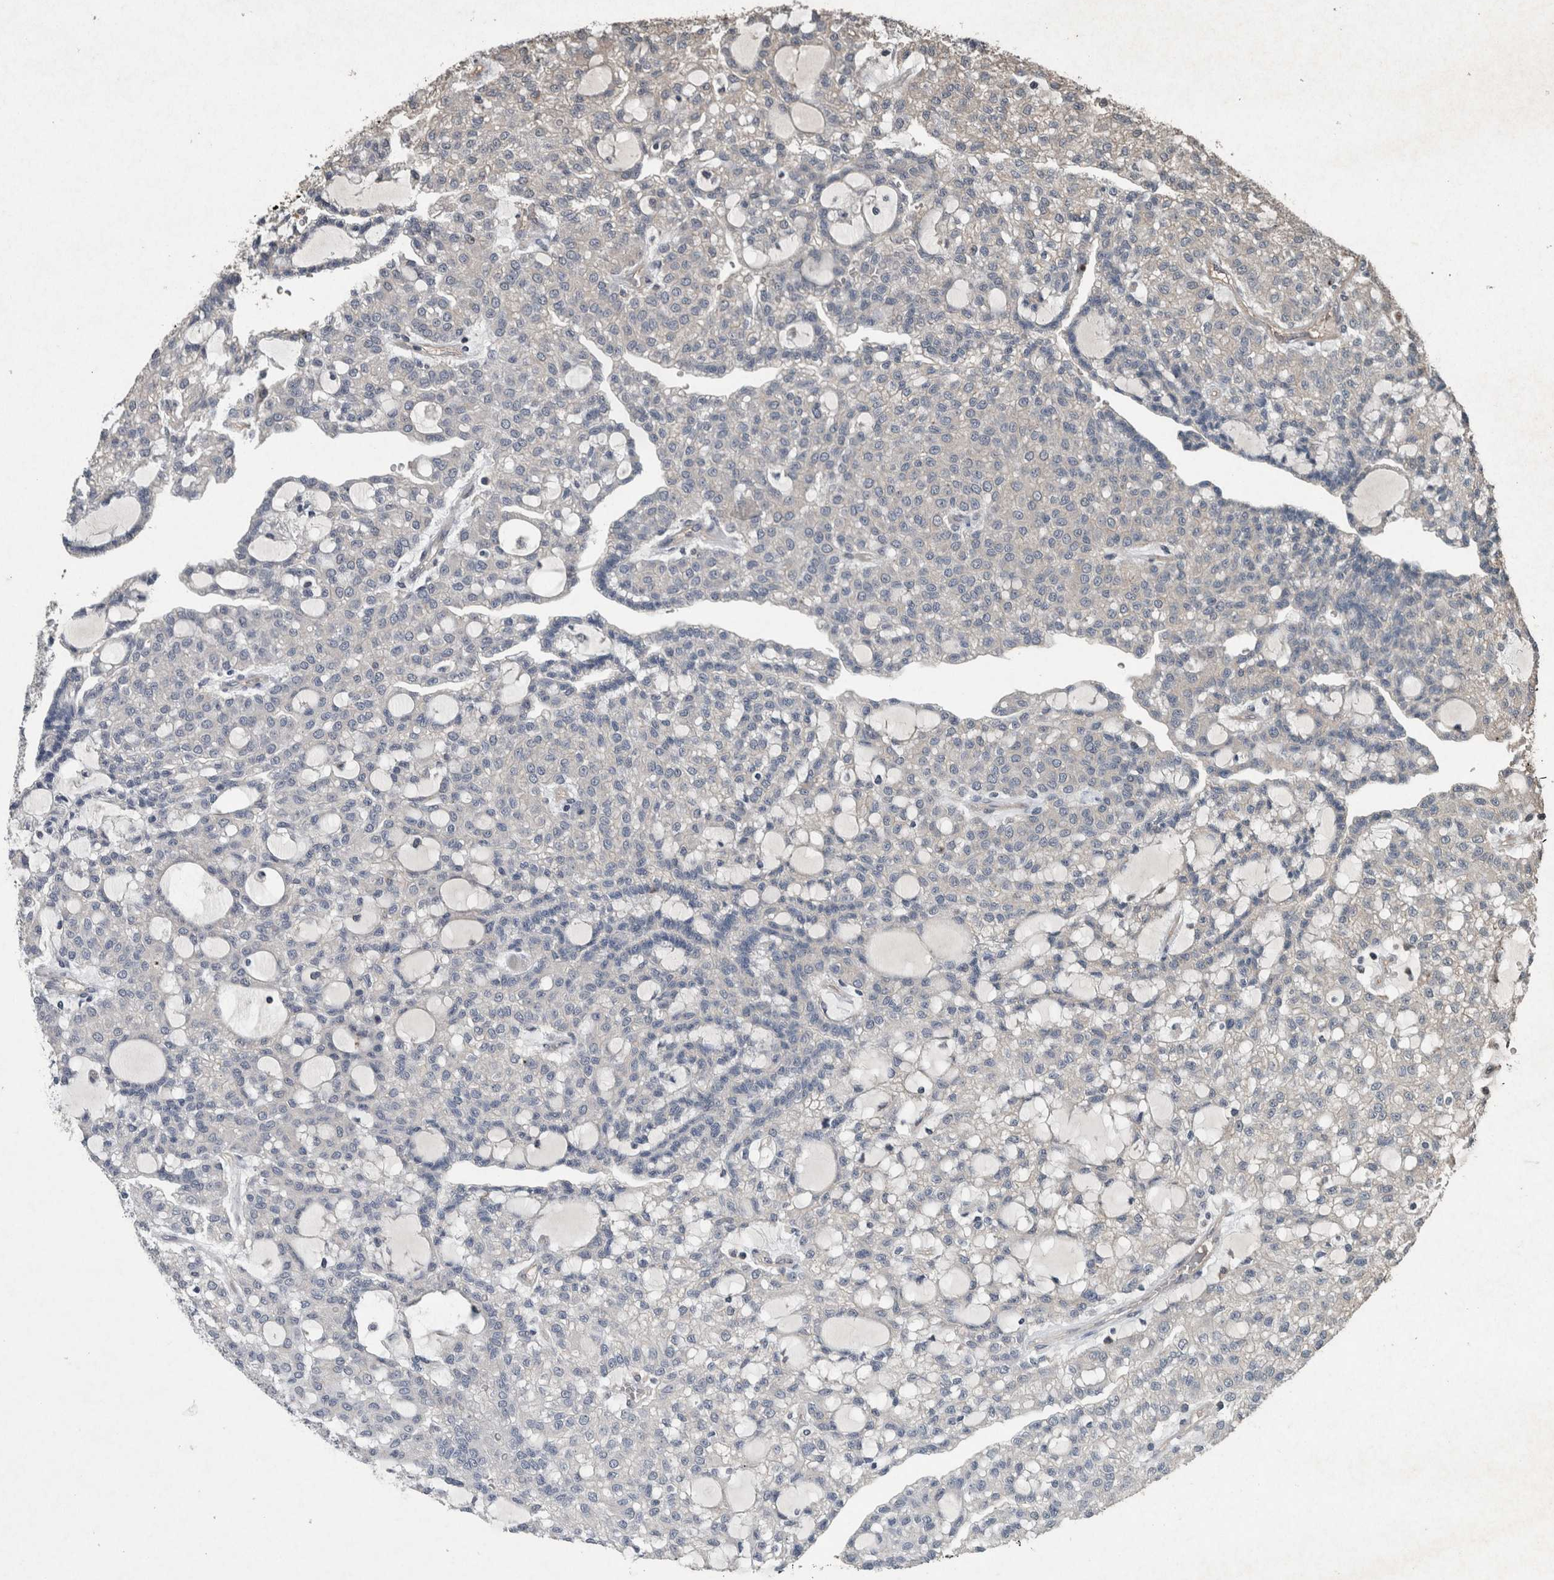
{"staining": {"intensity": "negative", "quantity": "none", "location": "none"}, "tissue": "renal cancer", "cell_type": "Tumor cells", "image_type": "cancer", "snomed": [{"axis": "morphology", "description": "Adenocarcinoma, NOS"}, {"axis": "topography", "description": "Kidney"}], "caption": "Tumor cells are negative for protein expression in human renal cancer.", "gene": "FGFRL1", "patient": {"sex": "male", "age": 63}}